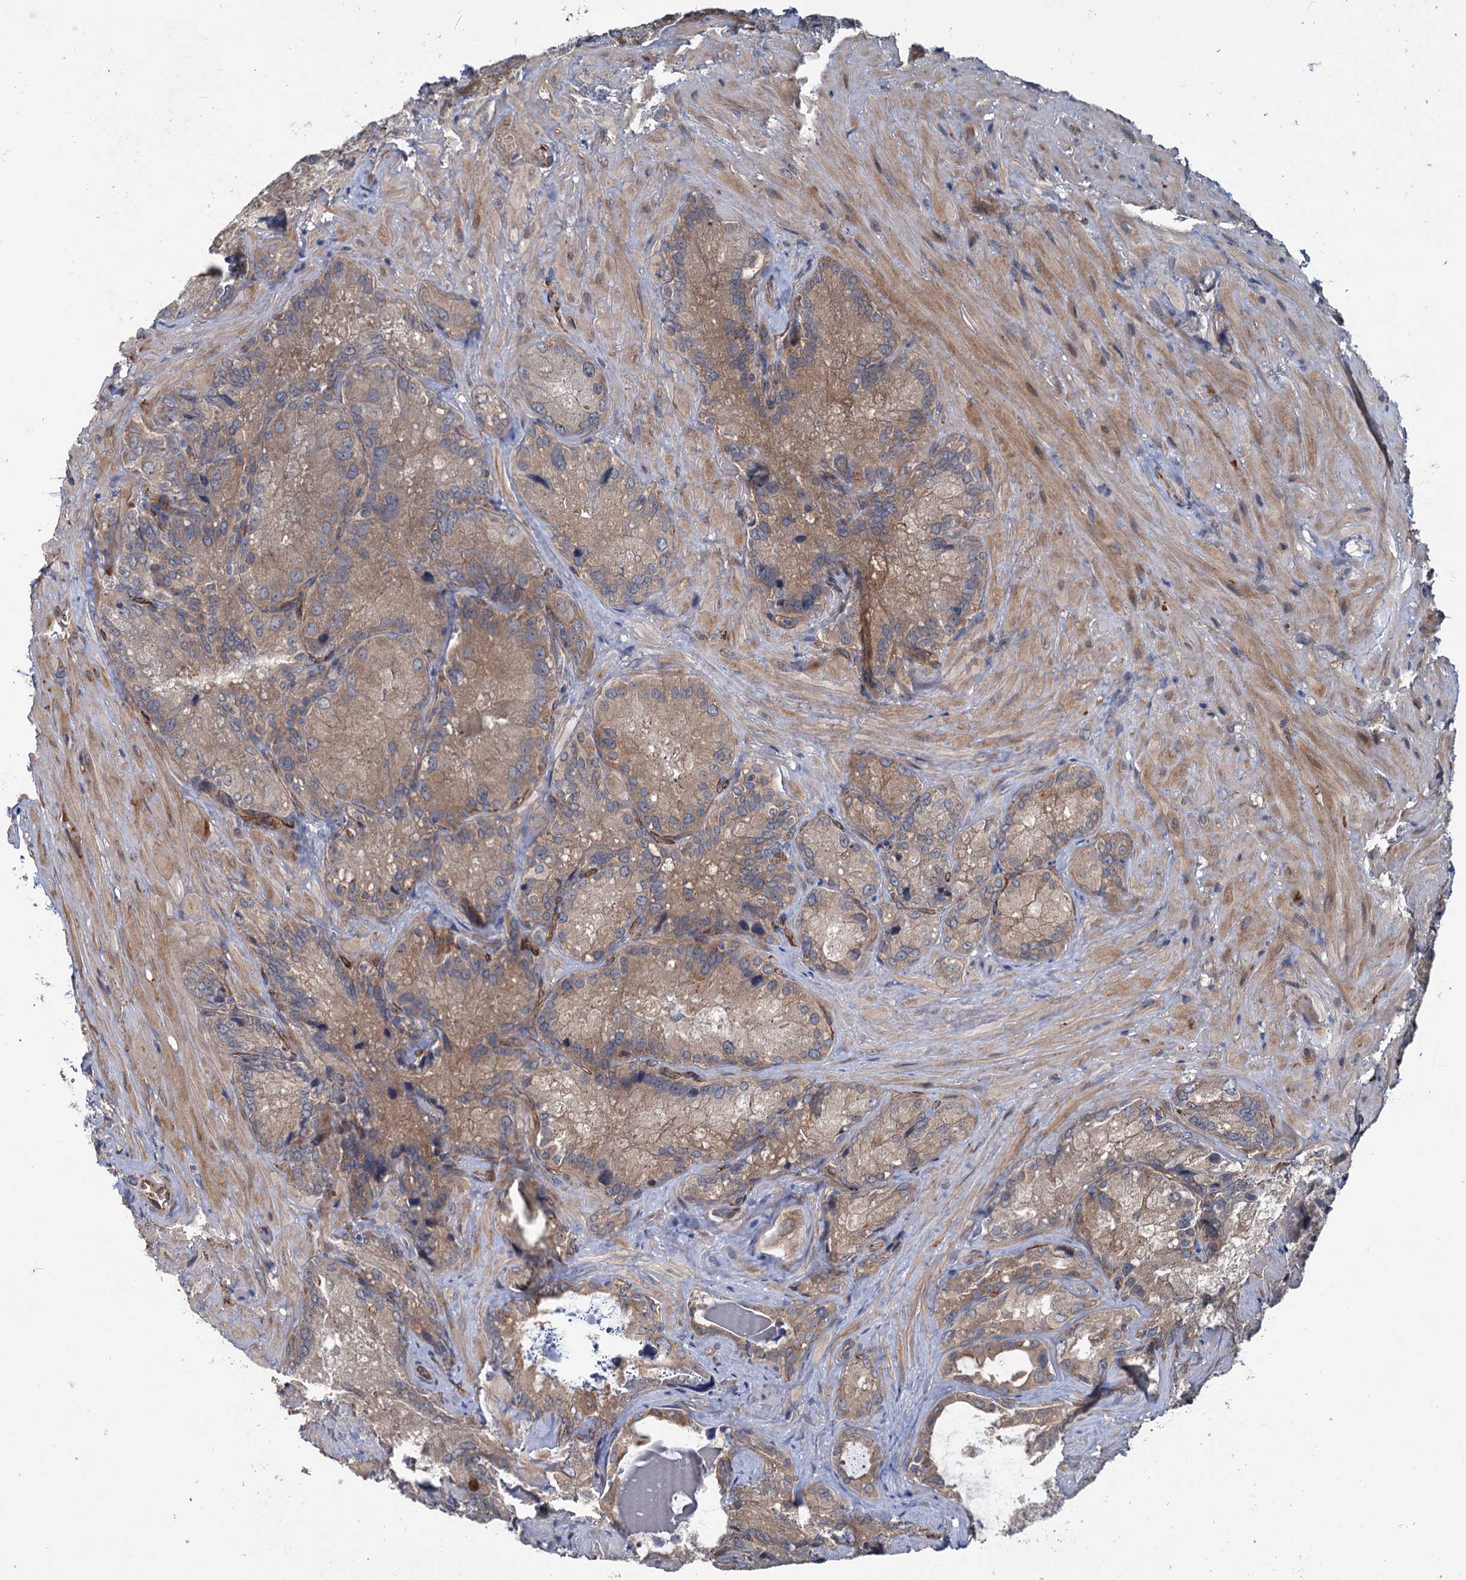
{"staining": {"intensity": "weak", "quantity": "25%-75%", "location": "cytoplasmic/membranous"}, "tissue": "seminal vesicle", "cell_type": "Glandular cells", "image_type": "normal", "snomed": [{"axis": "morphology", "description": "Normal tissue, NOS"}, {"axis": "topography", "description": "Seminal veicle"}], "caption": "Protein staining by IHC shows weak cytoplasmic/membranous positivity in approximately 25%-75% of glandular cells in unremarkable seminal vesicle. (Brightfield microscopy of DAB IHC at high magnification).", "gene": "PKN2", "patient": {"sex": "male", "age": 62}}